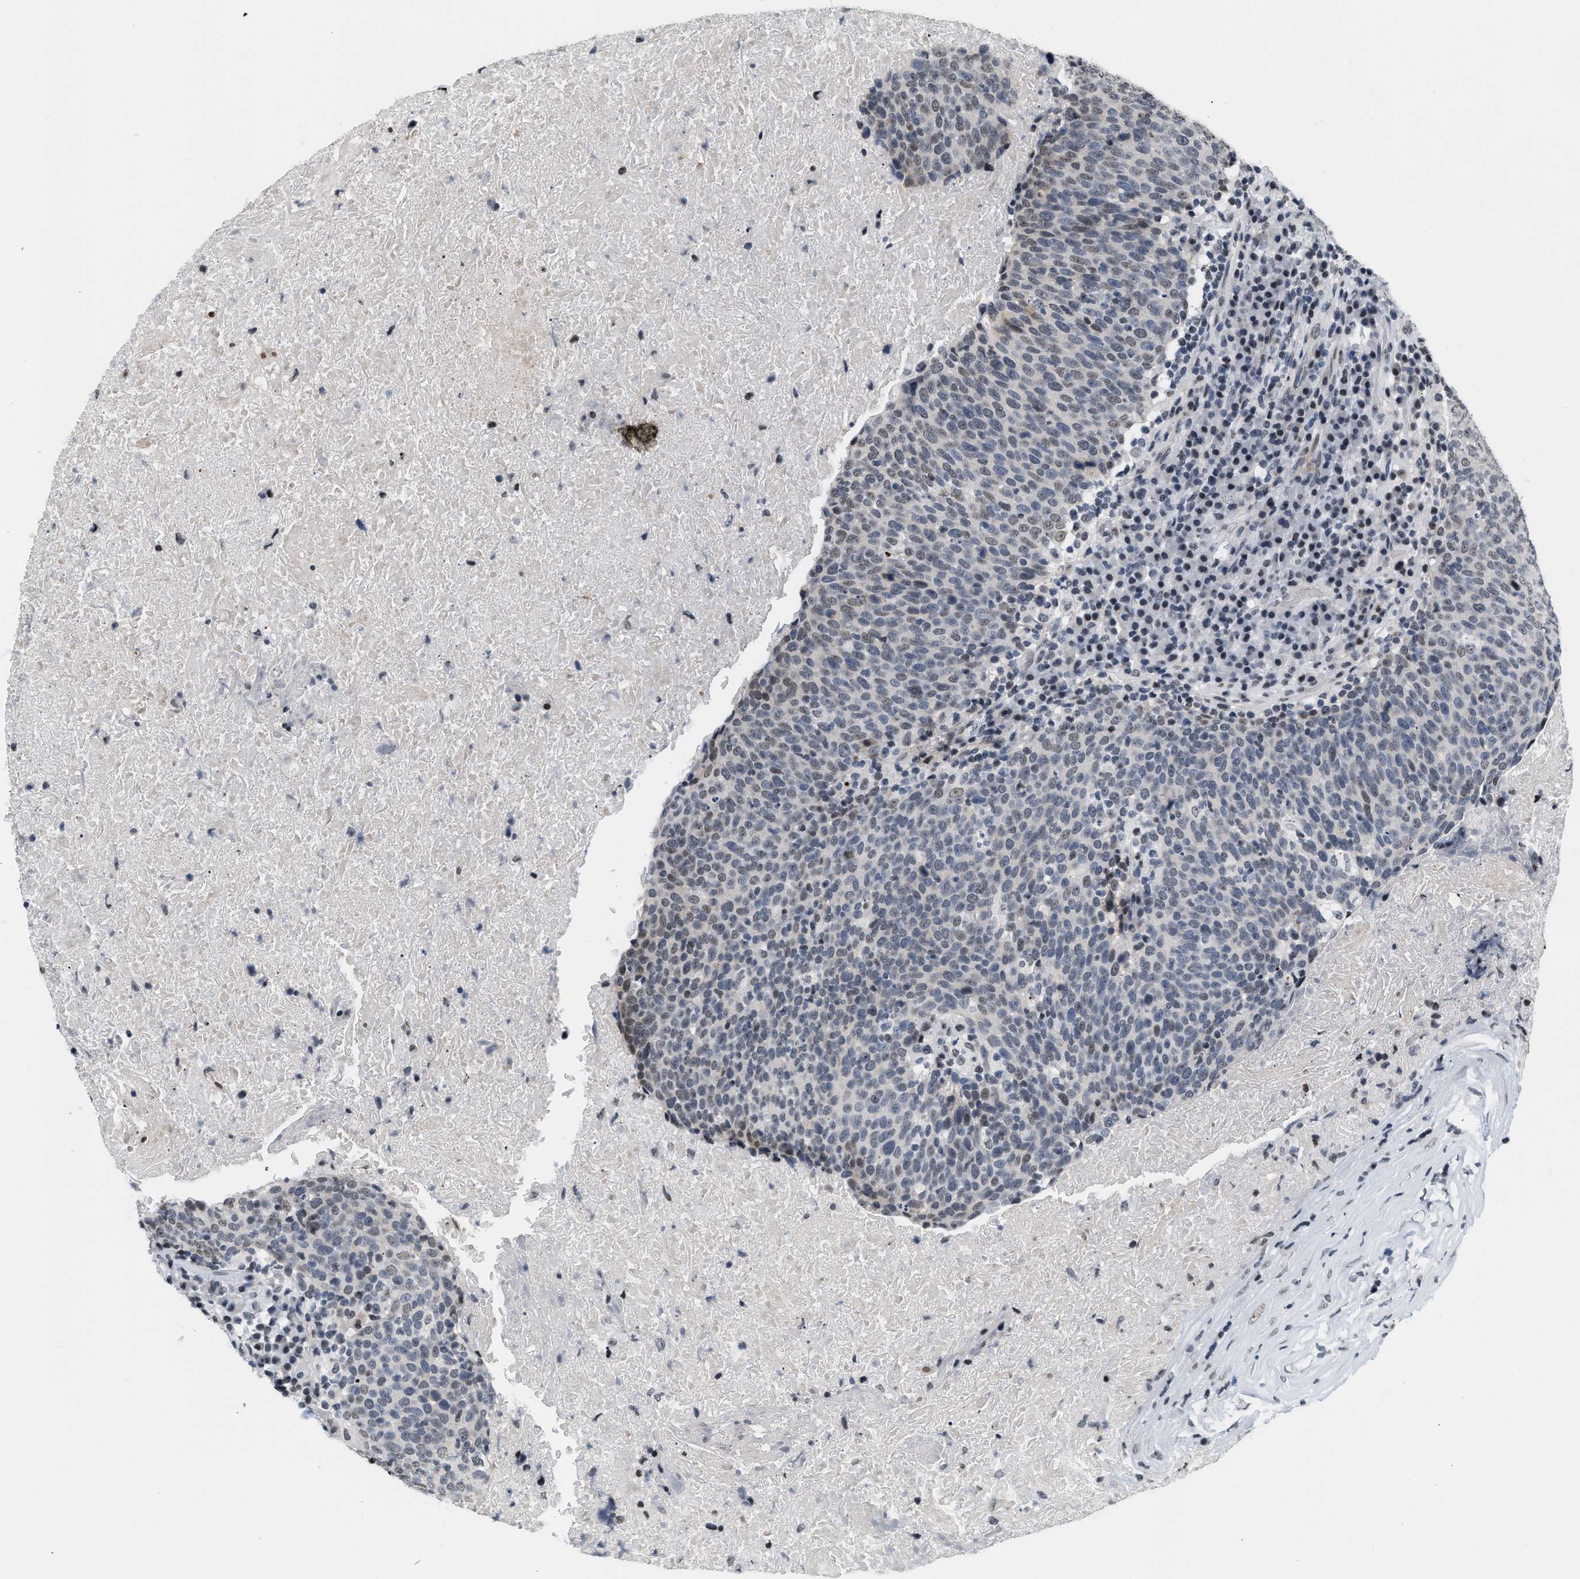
{"staining": {"intensity": "weak", "quantity": "25%-75%", "location": "nuclear"}, "tissue": "head and neck cancer", "cell_type": "Tumor cells", "image_type": "cancer", "snomed": [{"axis": "morphology", "description": "Squamous cell carcinoma, NOS"}, {"axis": "morphology", "description": "Squamous cell carcinoma, metastatic, NOS"}, {"axis": "topography", "description": "Lymph node"}, {"axis": "topography", "description": "Head-Neck"}], "caption": "Weak nuclear protein staining is present in about 25%-75% of tumor cells in metastatic squamous cell carcinoma (head and neck).", "gene": "RAF1", "patient": {"sex": "male", "age": 62}}